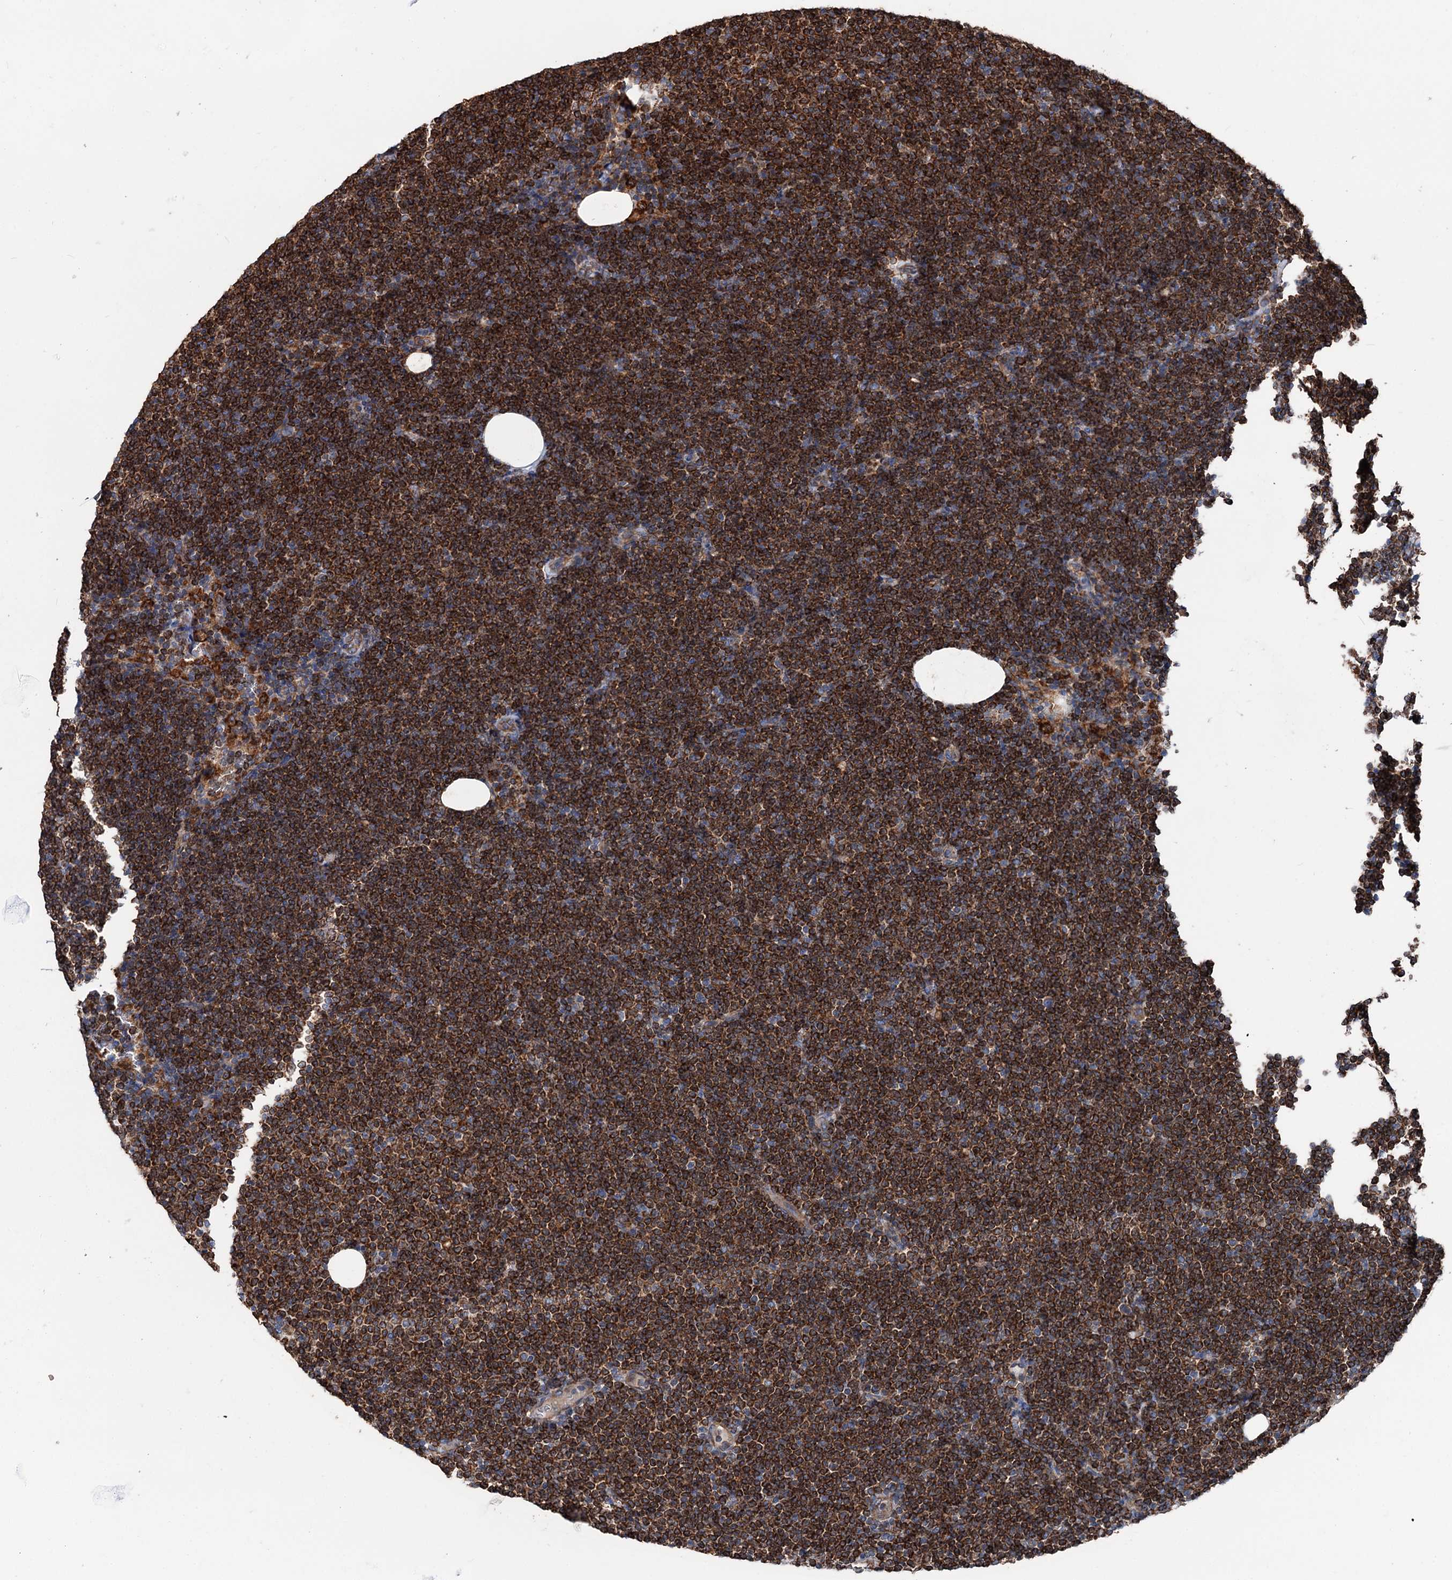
{"staining": {"intensity": "strong", "quantity": ">75%", "location": "cytoplasmic/membranous"}, "tissue": "lymphoma", "cell_type": "Tumor cells", "image_type": "cancer", "snomed": [{"axis": "morphology", "description": "Malignant lymphoma, non-Hodgkin's type, Low grade"}, {"axis": "topography", "description": "Lymph node"}], "caption": "Low-grade malignant lymphoma, non-Hodgkin's type was stained to show a protein in brown. There is high levels of strong cytoplasmic/membranous expression in approximately >75% of tumor cells. (brown staining indicates protein expression, while blue staining denotes nuclei).", "gene": "ERP29", "patient": {"sex": "female", "age": 53}}